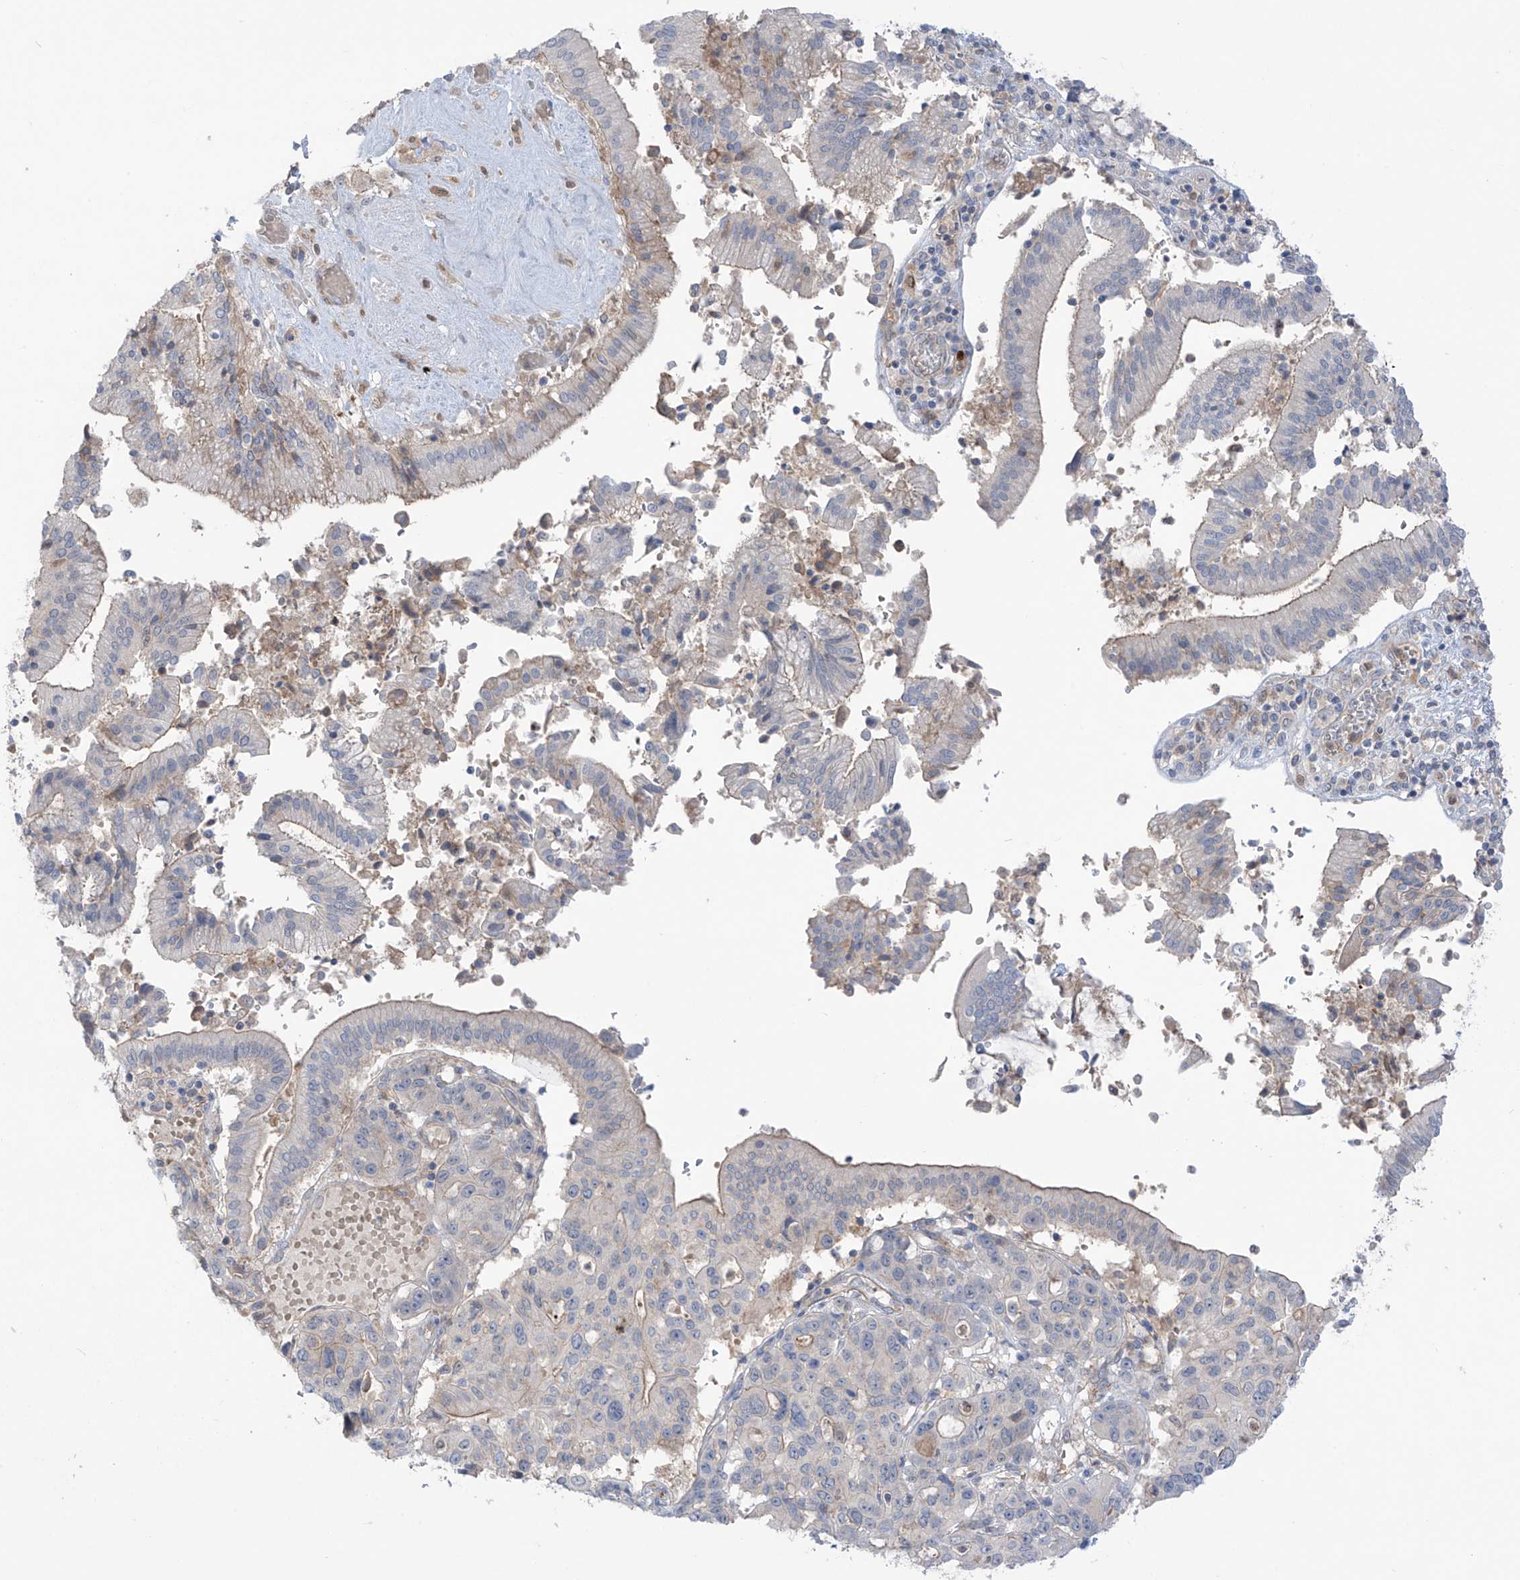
{"staining": {"intensity": "negative", "quantity": "none", "location": "none"}, "tissue": "pancreatic cancer", "cell_type": "Tumor cells", "image_type": "cancer", "snomed": [{"axis": "morphology", "description": "Adenocarcinoma, NOS"}, {"axis": "topography", "description": "Pancreas"}], "caption": "Human pancreatic cancer stained for a protein using IHC shows no staining in tumor cells.", "gene": "TRMU", "patient": {"sex": "male", "age": 46}}